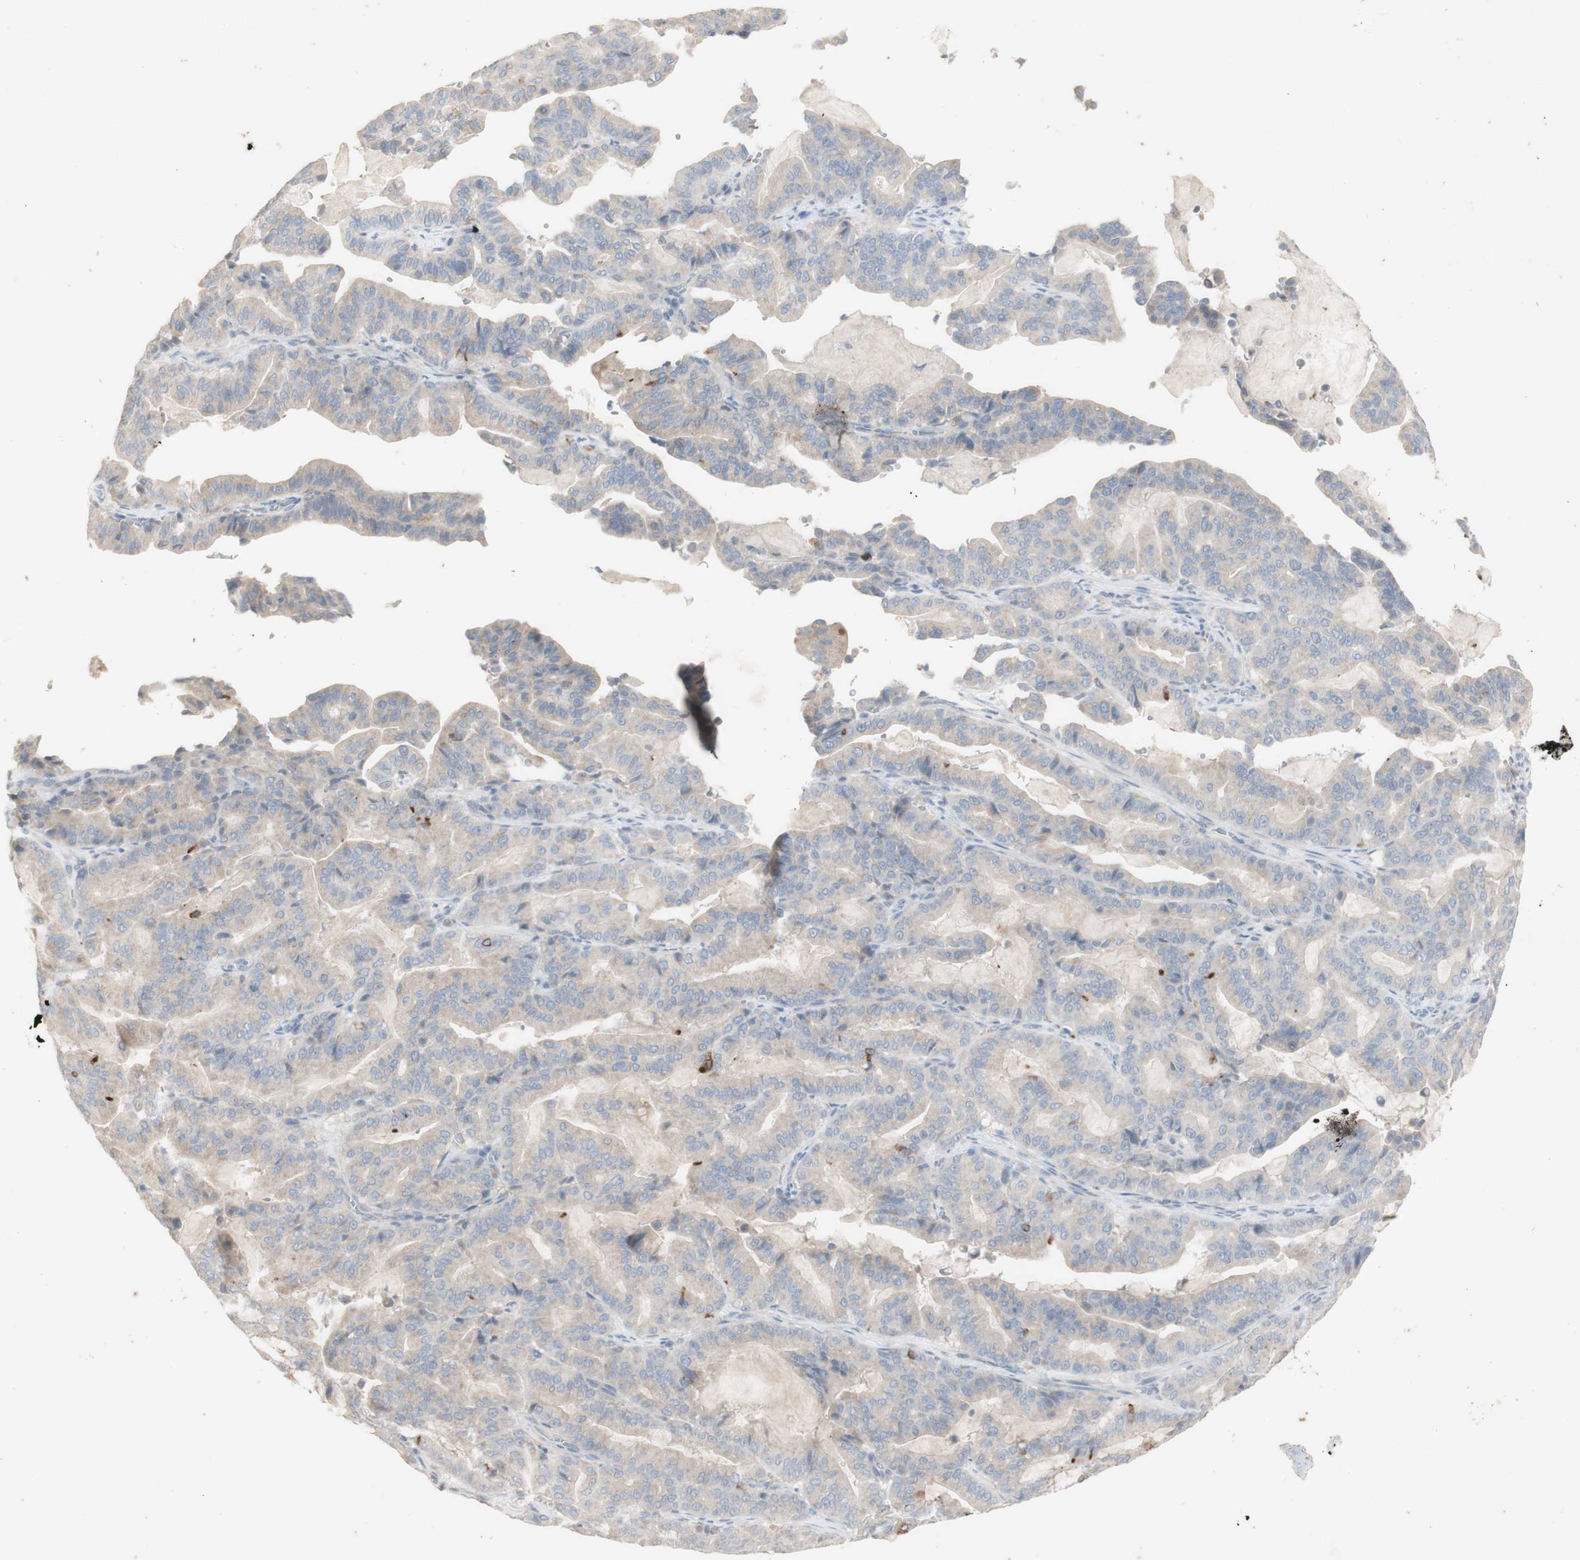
{"staining": {"intensity": "weak", "quantity": "<25%", "location": "cytoplasmic/membranous"}, "tissue": "pancreatic cancer", "cell_type": "Tumor cells", "image_type": "cancer", "snomed": [{"axis": "morphology", "description": "Adenocarcinoma, NOS"}, {"axis": "topography", "description": "Pancreas"}], "caption": "Immunohistochemistry (IHC) micrograph of human pancreatic adenocarcinoma stained for a protein (brown), which demonstrates no expression in tumor cells.", "gene": "ATP6V1B1", "patient": {"sex": "male", "age": 63}}